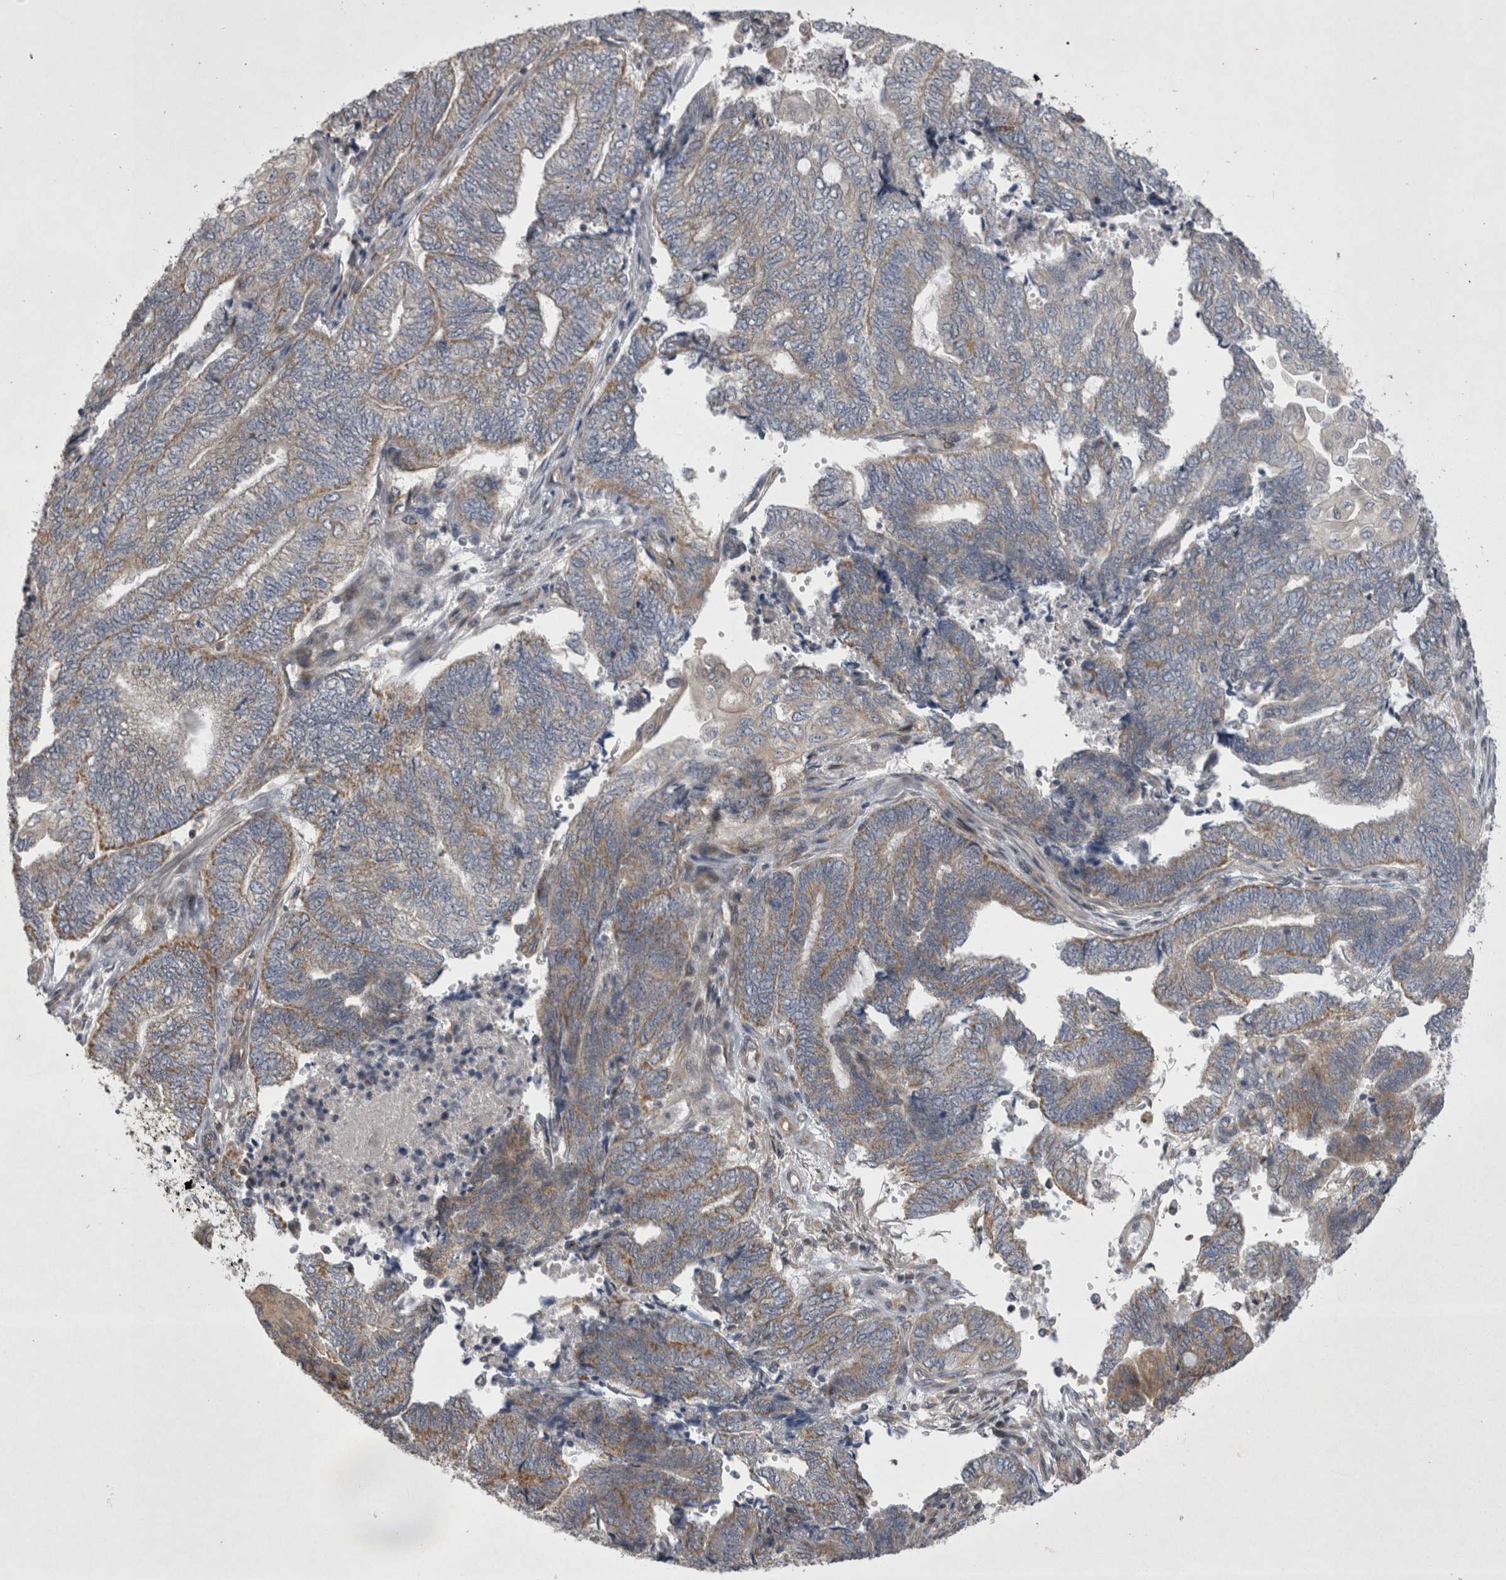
{"staining": {"intensity": "negative", "quantity": "none", "location": "none"}, "tissue": "endometrial cancer", "cell_type": "Tumor cells", "image_type": "cancer", "snomed": [{"axis": "morphology", "description": "Adenocarcinoma, NOS"}, {"axis": "topography", "description": "Uterus"}, {"axis": "topography", "description": "Endometrium"}], "caption": "The immunohistochemistry photomicrograph has no significant positivity in tumor cells of endometrial cancer (adenocarcinoma) tissue.", "gene": "TSPOAP1", "patient": {"sex": "female", "age": 70}}